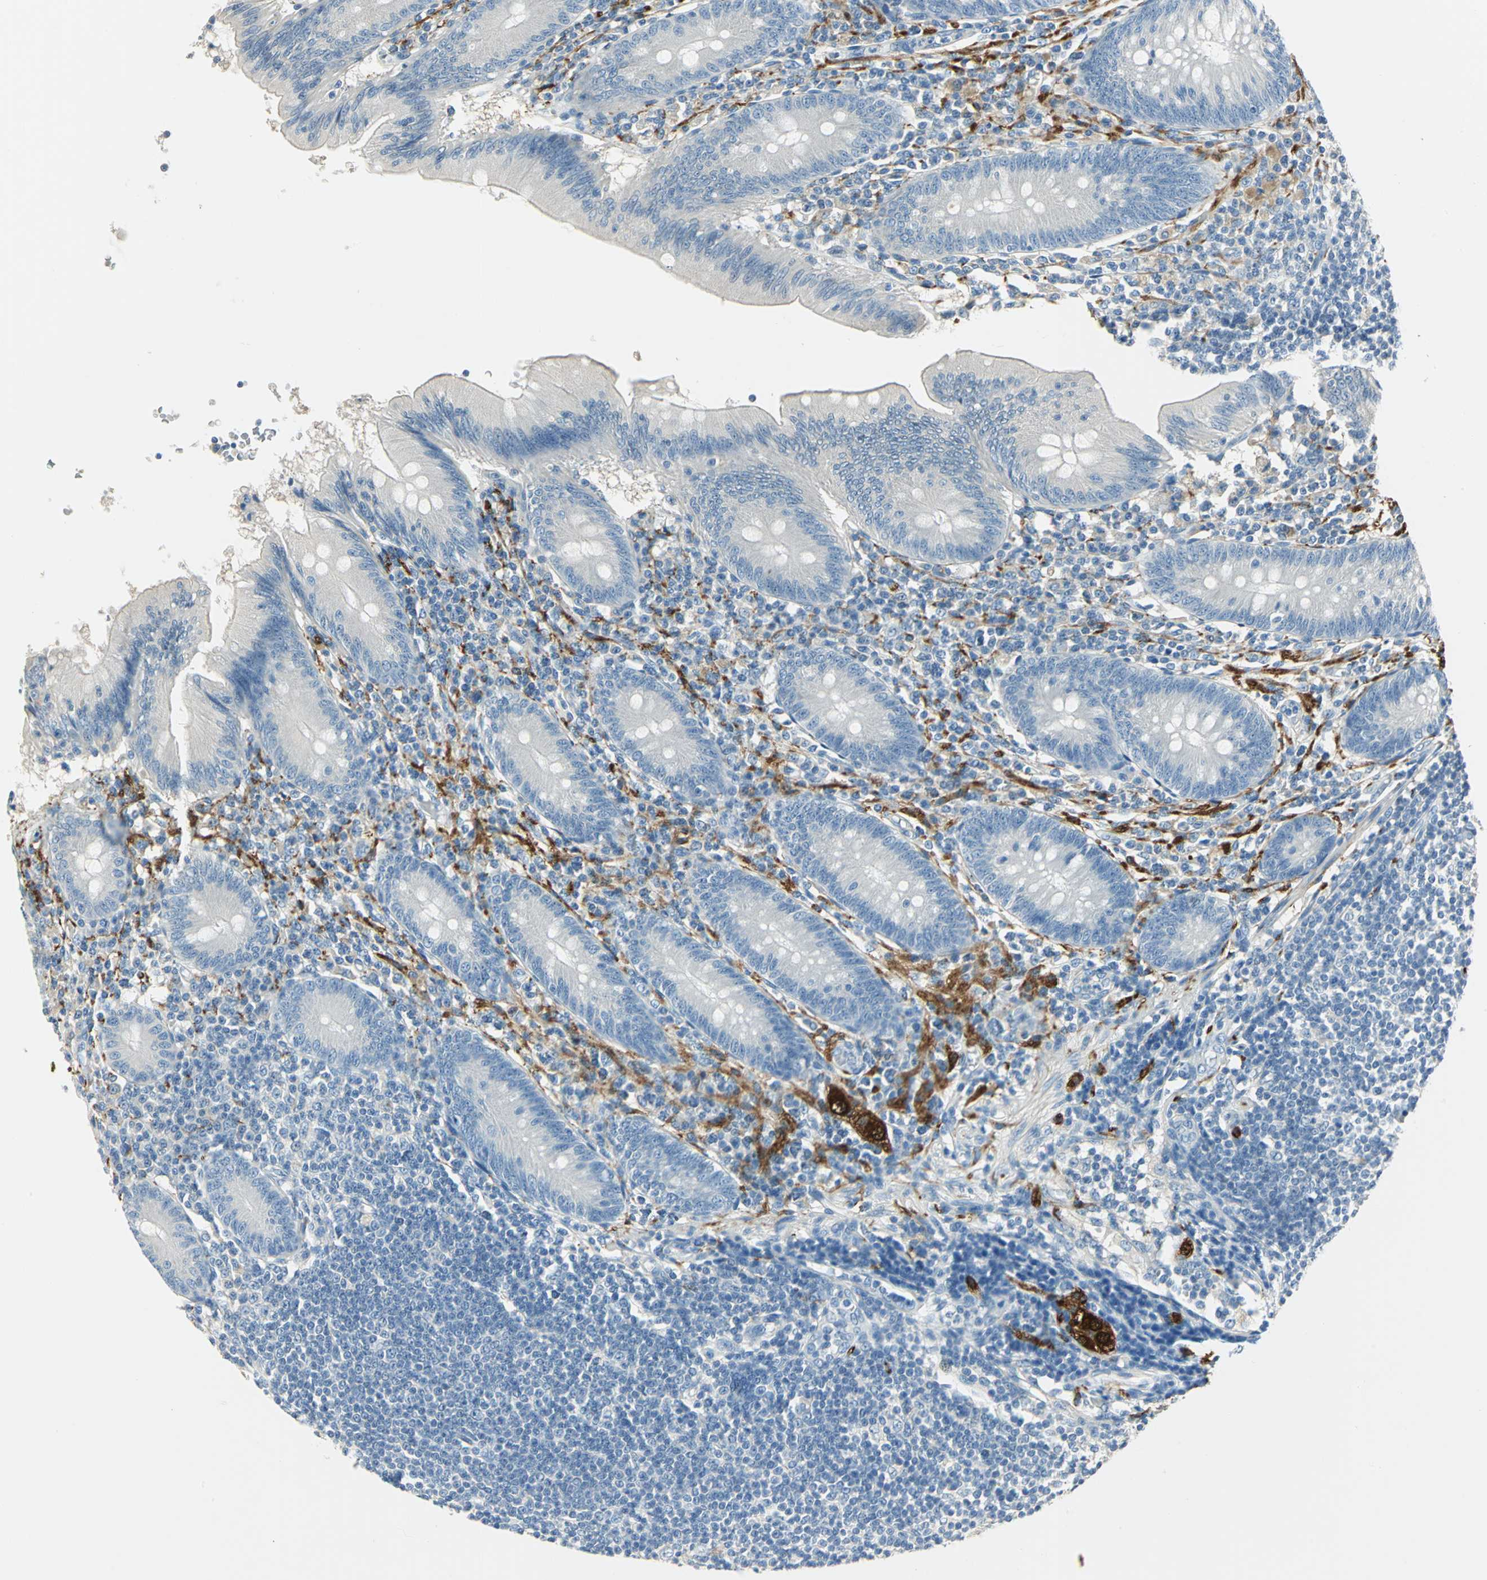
{"staining": {"intensity": "negative", "quantity": "none", "location": "none"}, "tissue": "appendix", "cell_type": "Glandular cells", "image_type": "normal", "snomed": [{"axis": "morphology", "description": "Normal tissue, NOS"}, {"axis": "morphology", "description": "Inflammation, NOS"}, {"axis": "topography", "description": "Appendix"}], "caption": "IHC photomicrograph of benign appendix: human appendix stained with DAB exhibits no significant protein positivity in glandular cells.", "gene": "UCHL1", "patient": {"sex": "male", "age": 46}}